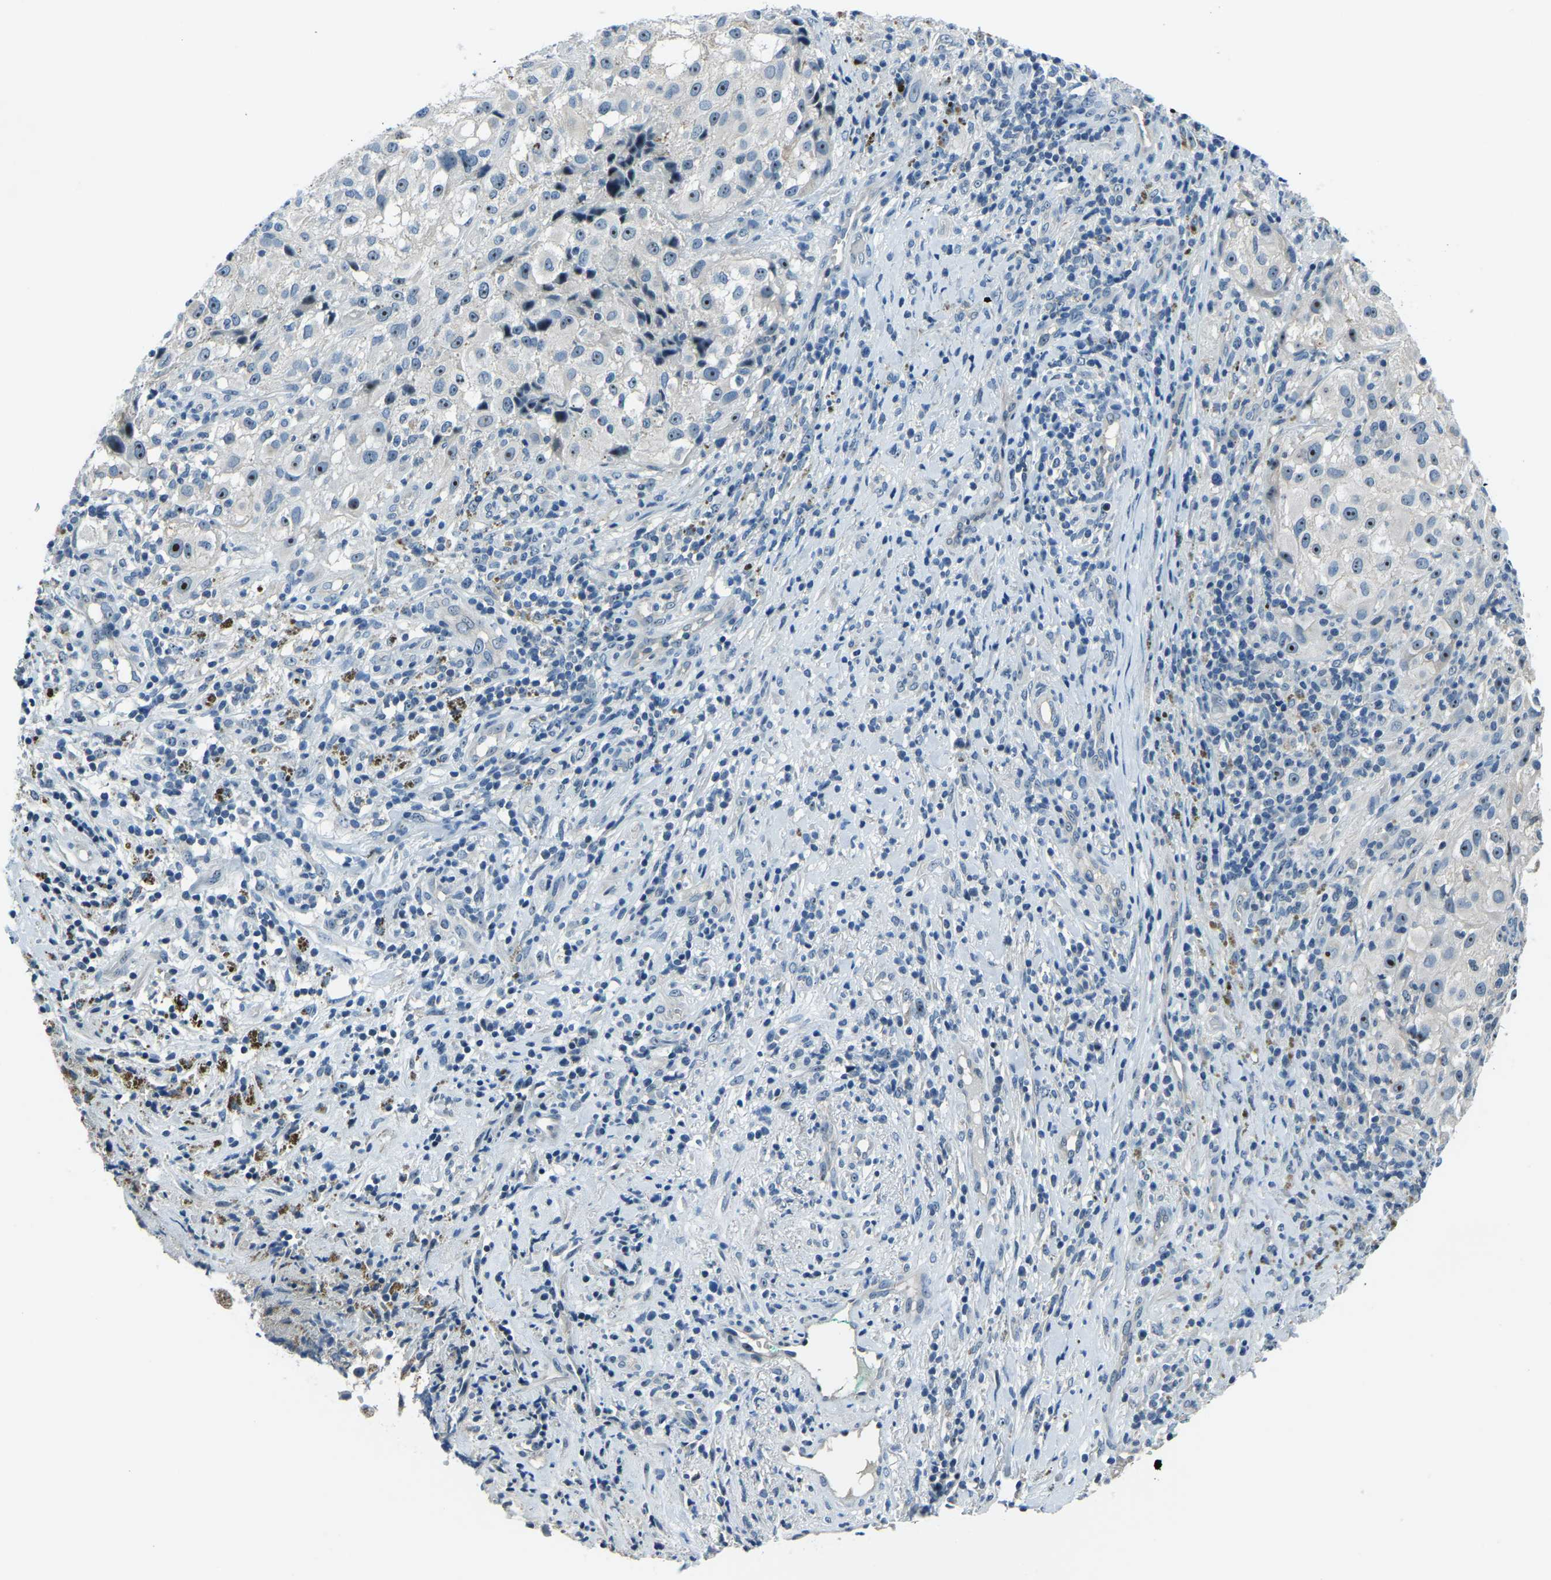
{"staining": {"intensity": "moderate", "quantity": ">75%", "location": "nuclear"}, "tissue": "melanoma", "cell_type": "Tumor cells", "image_type": "cancer", "snomed": [{"axis": "morphology", "description": "Necrosis, NOS"}, {"axis": "morphology", "description": "Malignant melanoma, NOS"}, {"axis": "topography", "description": "Skin"}], "caption": "Human melanoma stained with a protein marker demonstrates moderate staining in tumor cells.", "gene": "RRP1", "patient": {"sex": "female", "age": 87}}